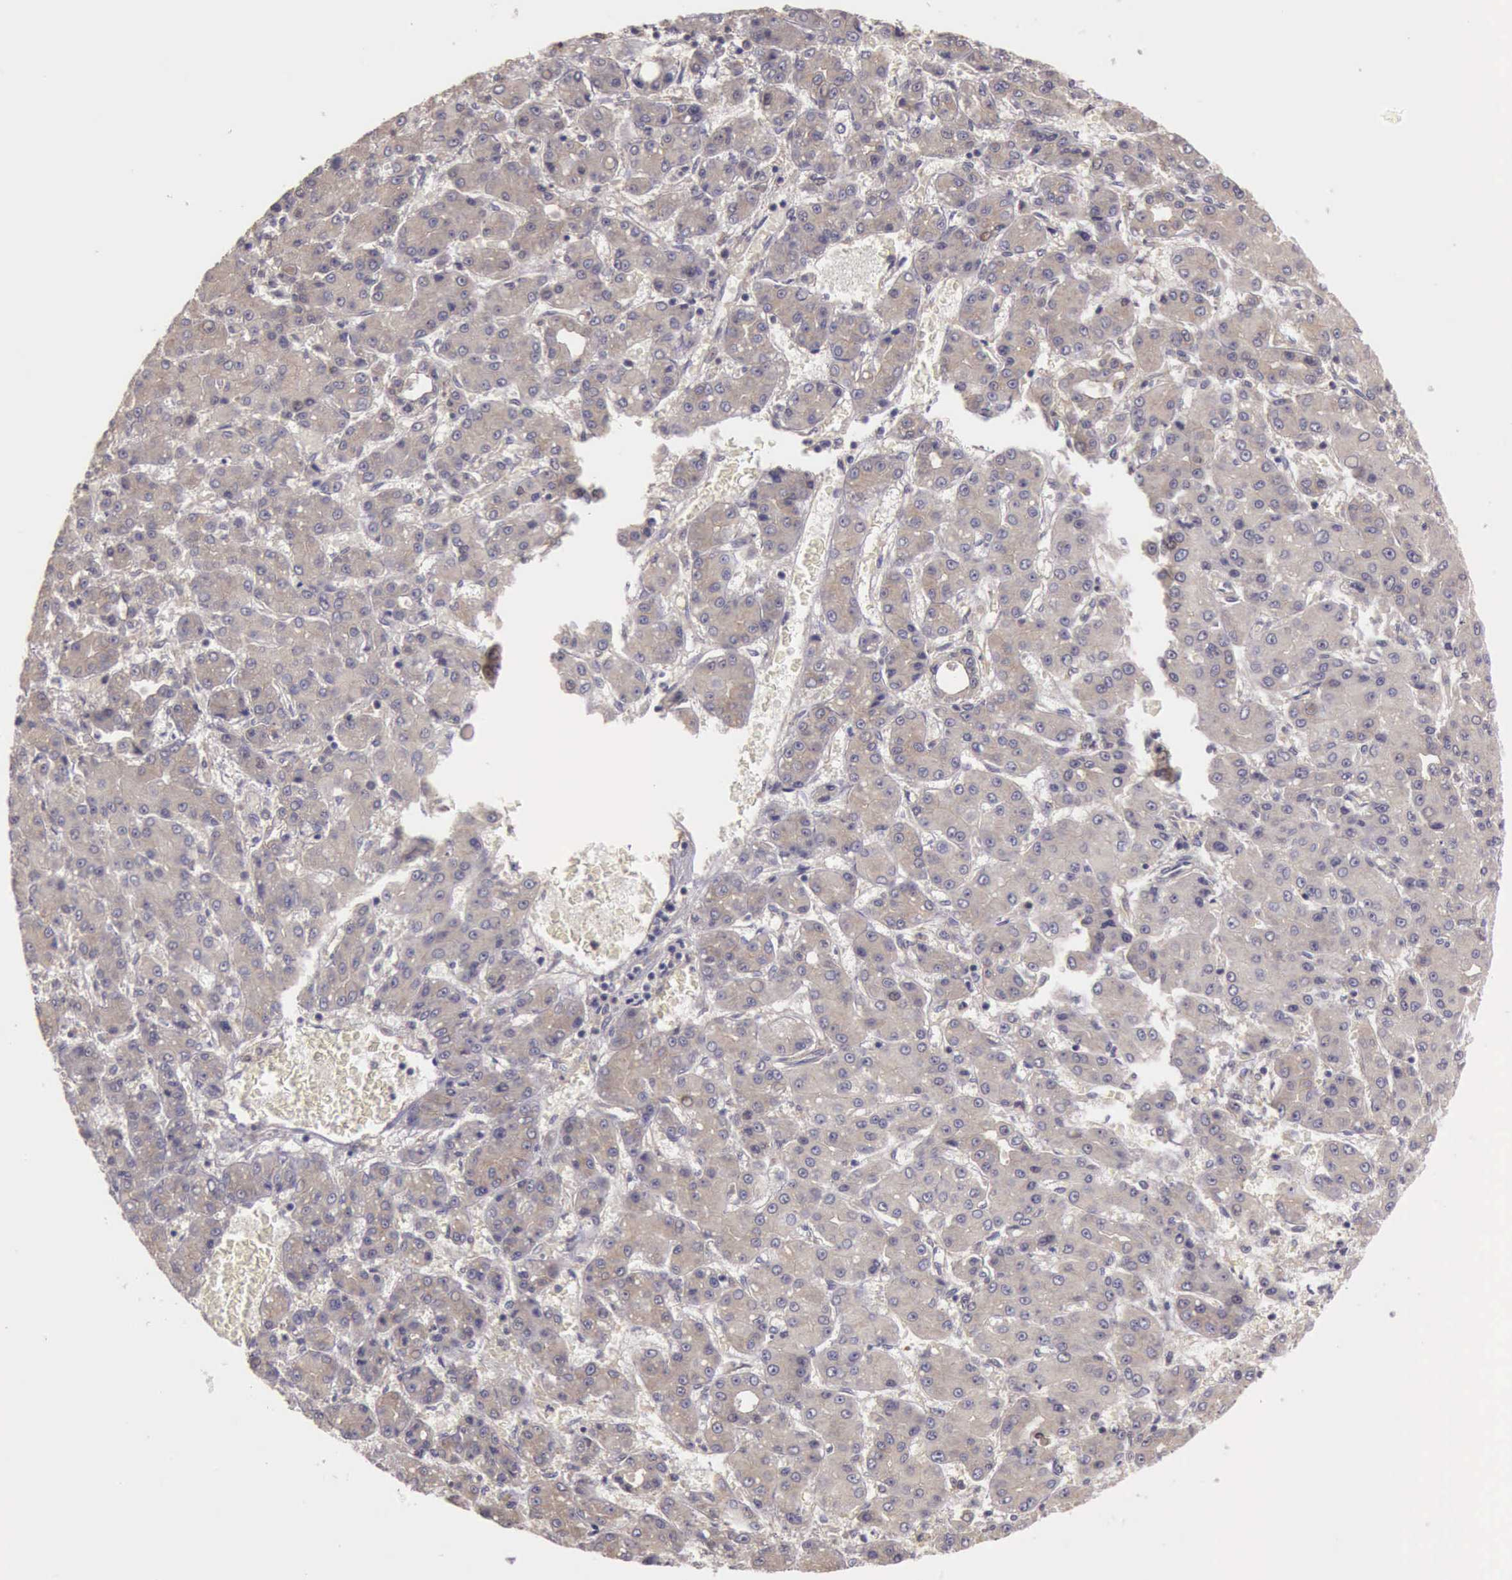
{"staining": {"intensity": "weak", "quantity": ">75%", "location": "cytoplasmic/membranous"}, "tissue": "liver cancer", "cell_type": "Tumor cells", "image_type": "cancer", "snomed": [{"axis": "morphology", "description": "Carcinoma, Hepatocellular, NOS"}, {"axis": "topography", "description": "Liver"}], "caption": "Protein expression analysis of human liver cancer reveals weak cytoplasmic/membranous staining in approximately >75% of tumor cells.", "gene": "EIF5", "patient": {"sex": "male", "age": 69}}